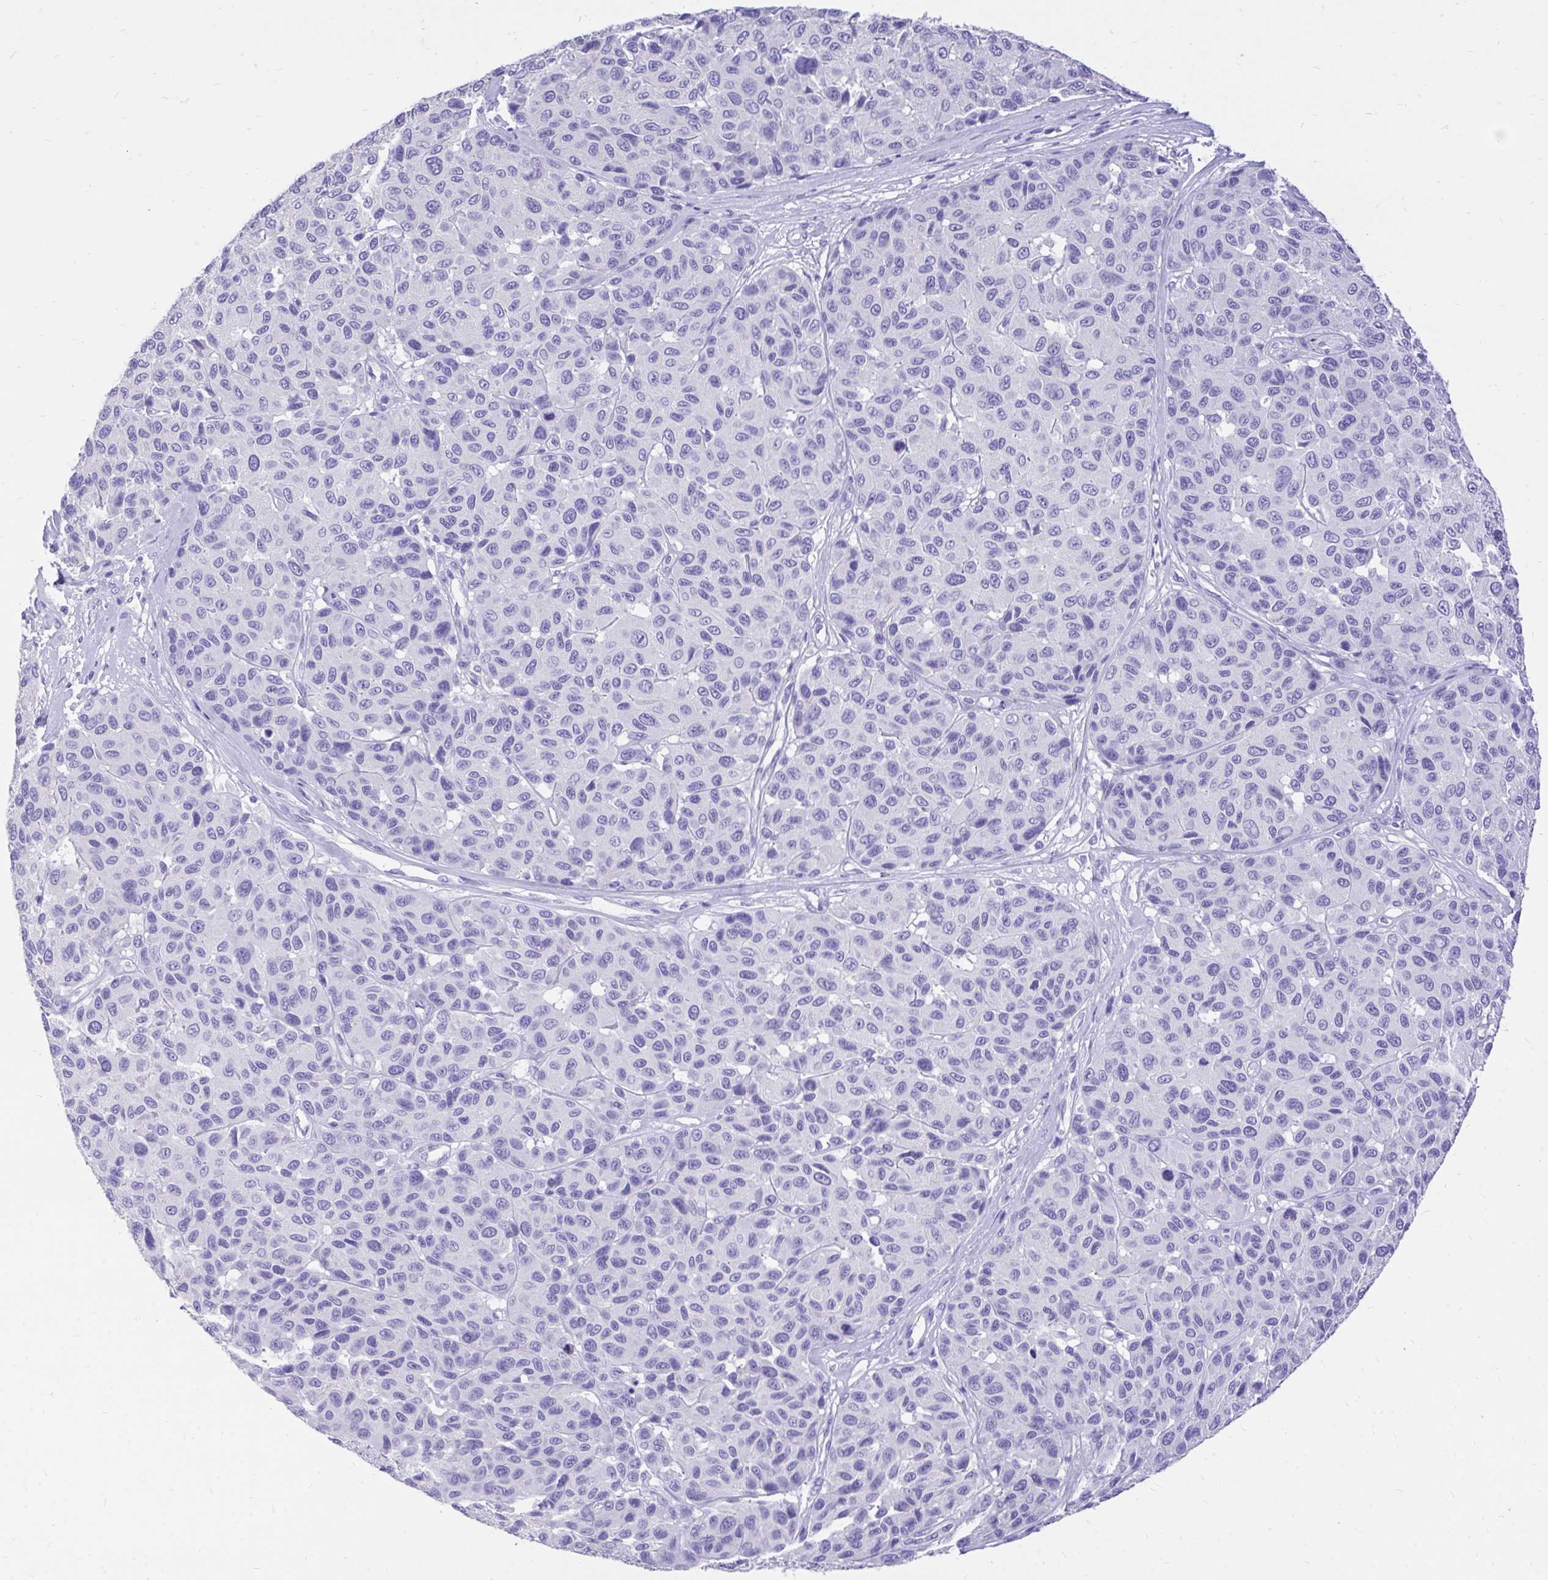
{"staining": {"intensity": "negative", "quantity": "none", "location": "none"}, "tissue": "melanoma", "cell_type": "Tumor cells", "image_type": "cancer", "snomed": [{"axis": "morphology", "description": "Malignant melanoma, NOS"}, {"axis": "topography", "description": "Skin"}], "caption": "IHC image of human malignant melanoma stained for a protein (brown), which shows no positivity in tumor cells.", "gene": "MON1A", "patient": {"sex": "female", "age": 66}}